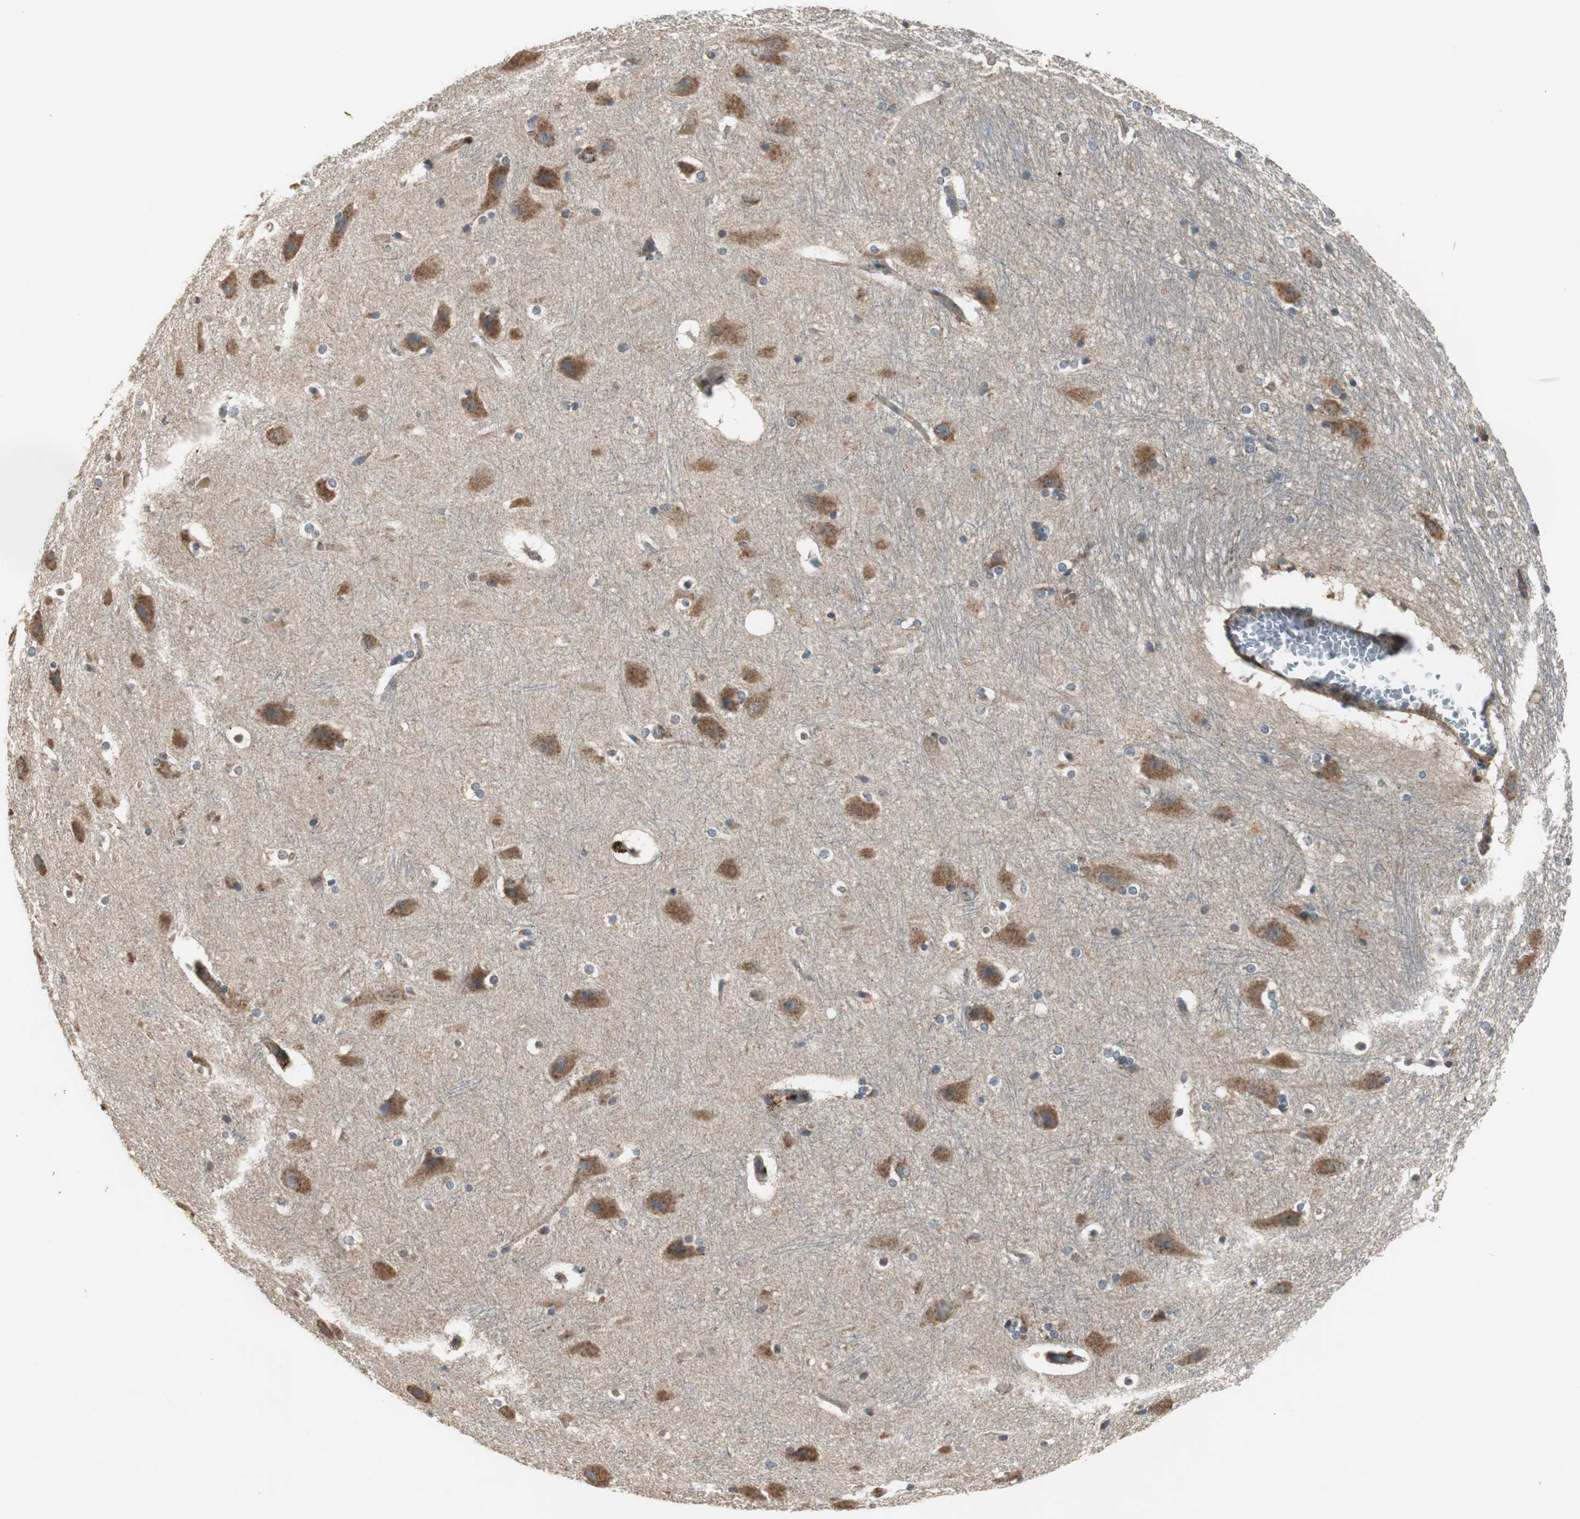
{"staining": {"intensity": "moderate", "quantity": "25%-75%", "location": "cytoplasmic/membranous"}, "tissue": "hippocampus", "cell_type": "Glial cells", "image_type": "normal", "snomed": [{"axis": "morphology", "description": "Normal tissue, NOS"}, {"axis": "topography", "description": "Hippocampus"}], "caption": "This micrograph displays immunohistochemistry staining of unremarkable hippocampus, with medium moderate cytoplasmic/membranous staining in about 25%-75% of glial cells.", "gene": "JTB", "patient": {"sex": "female", "age": 19}}